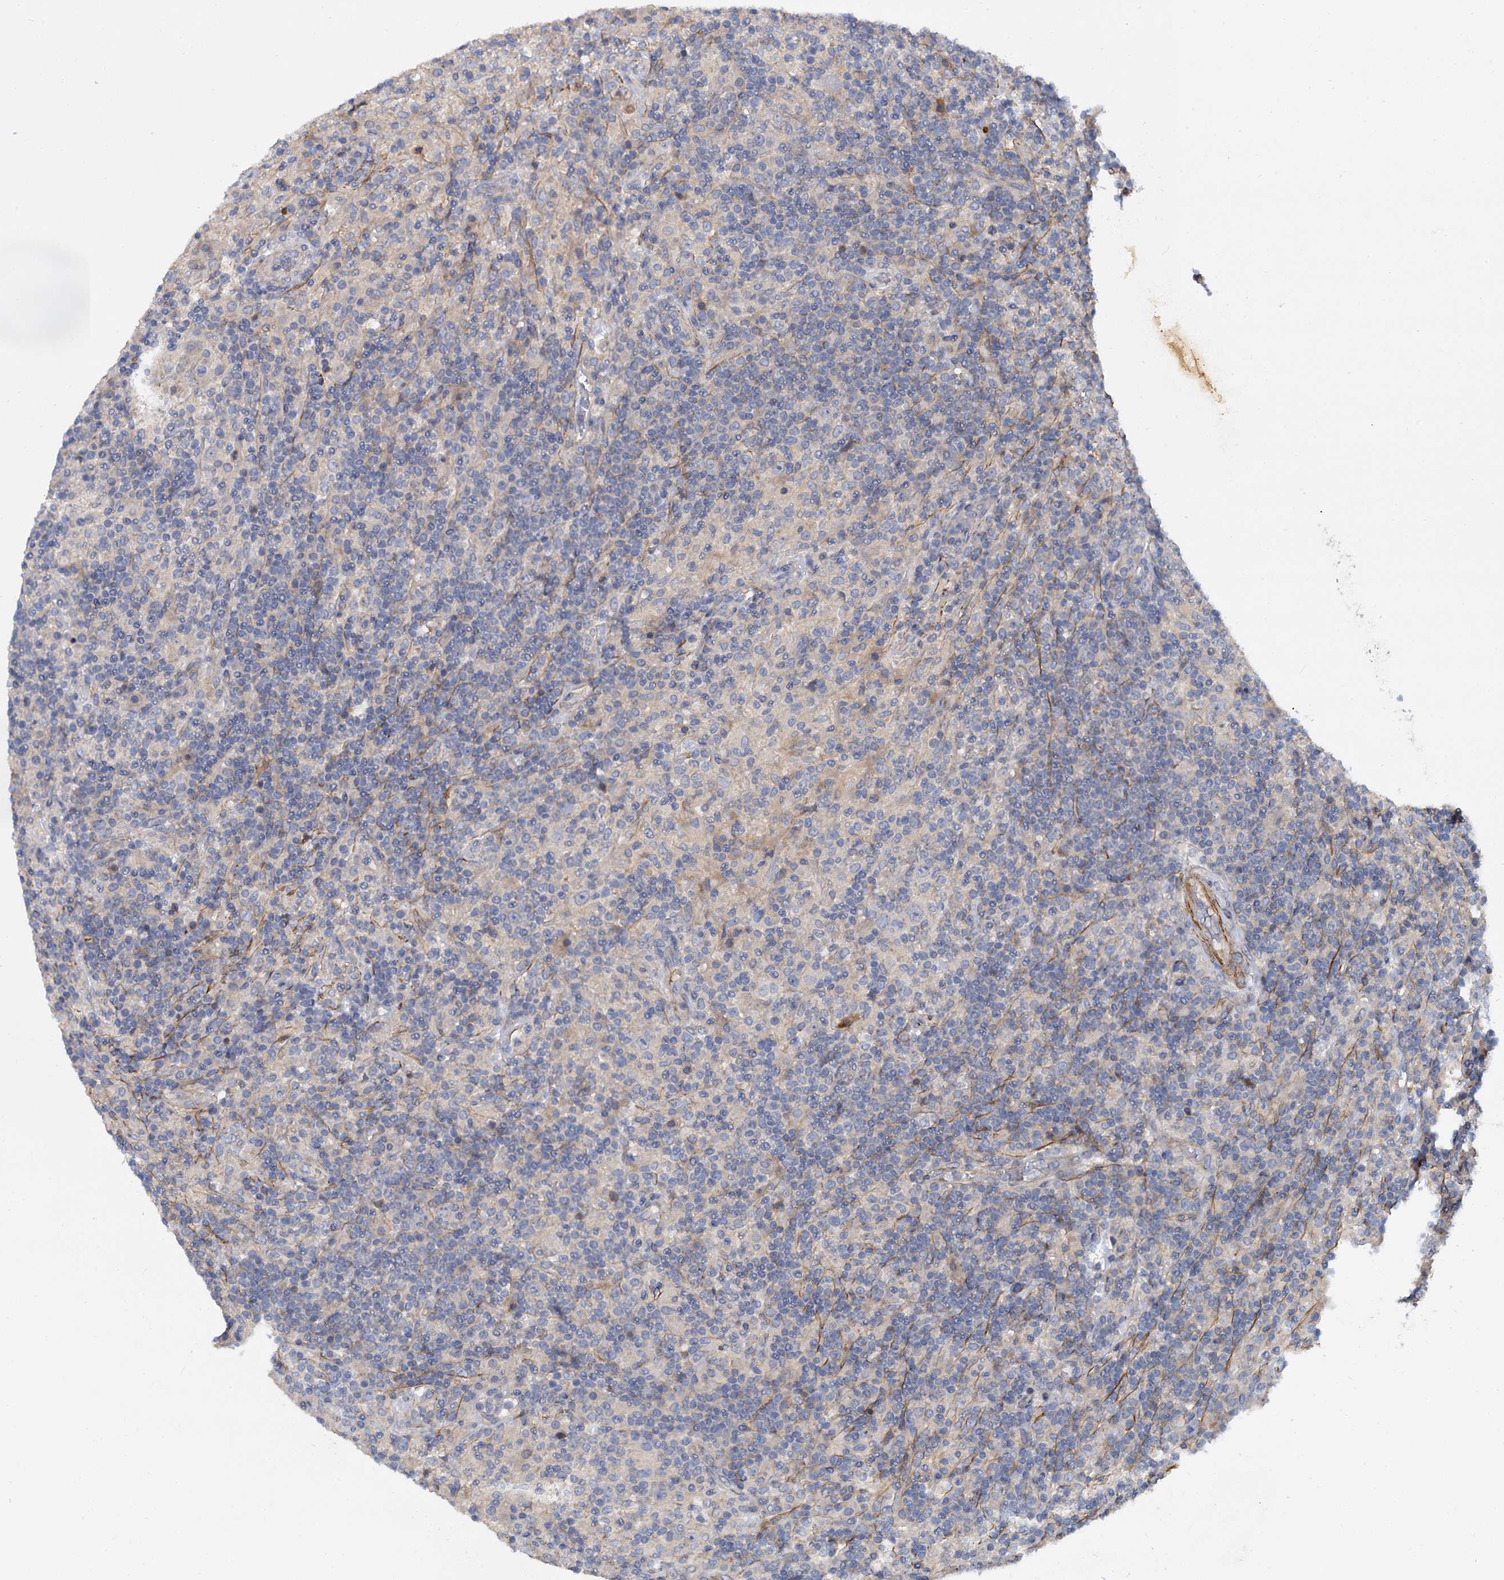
{"staining": {"intensity": "negative", "quantity": "none", "location": "none"}, "tissue": "lymphoma", "cell_type": "Tumor cells", "image_type": "cancer", "snomed": [{"axis": "morphology", "description": "Hodgkin's disease, NOS"}, {"axis": "topography", "description": "Lymph node"}], "caption": "High power microscopy histopathology image of an immunohistochemistry (IHC) histopathology image of lymphoma, revealing no significant positivity in tumor cells.", "gene": "ISM2", "patient": {"sex": "male", "age": 70}}